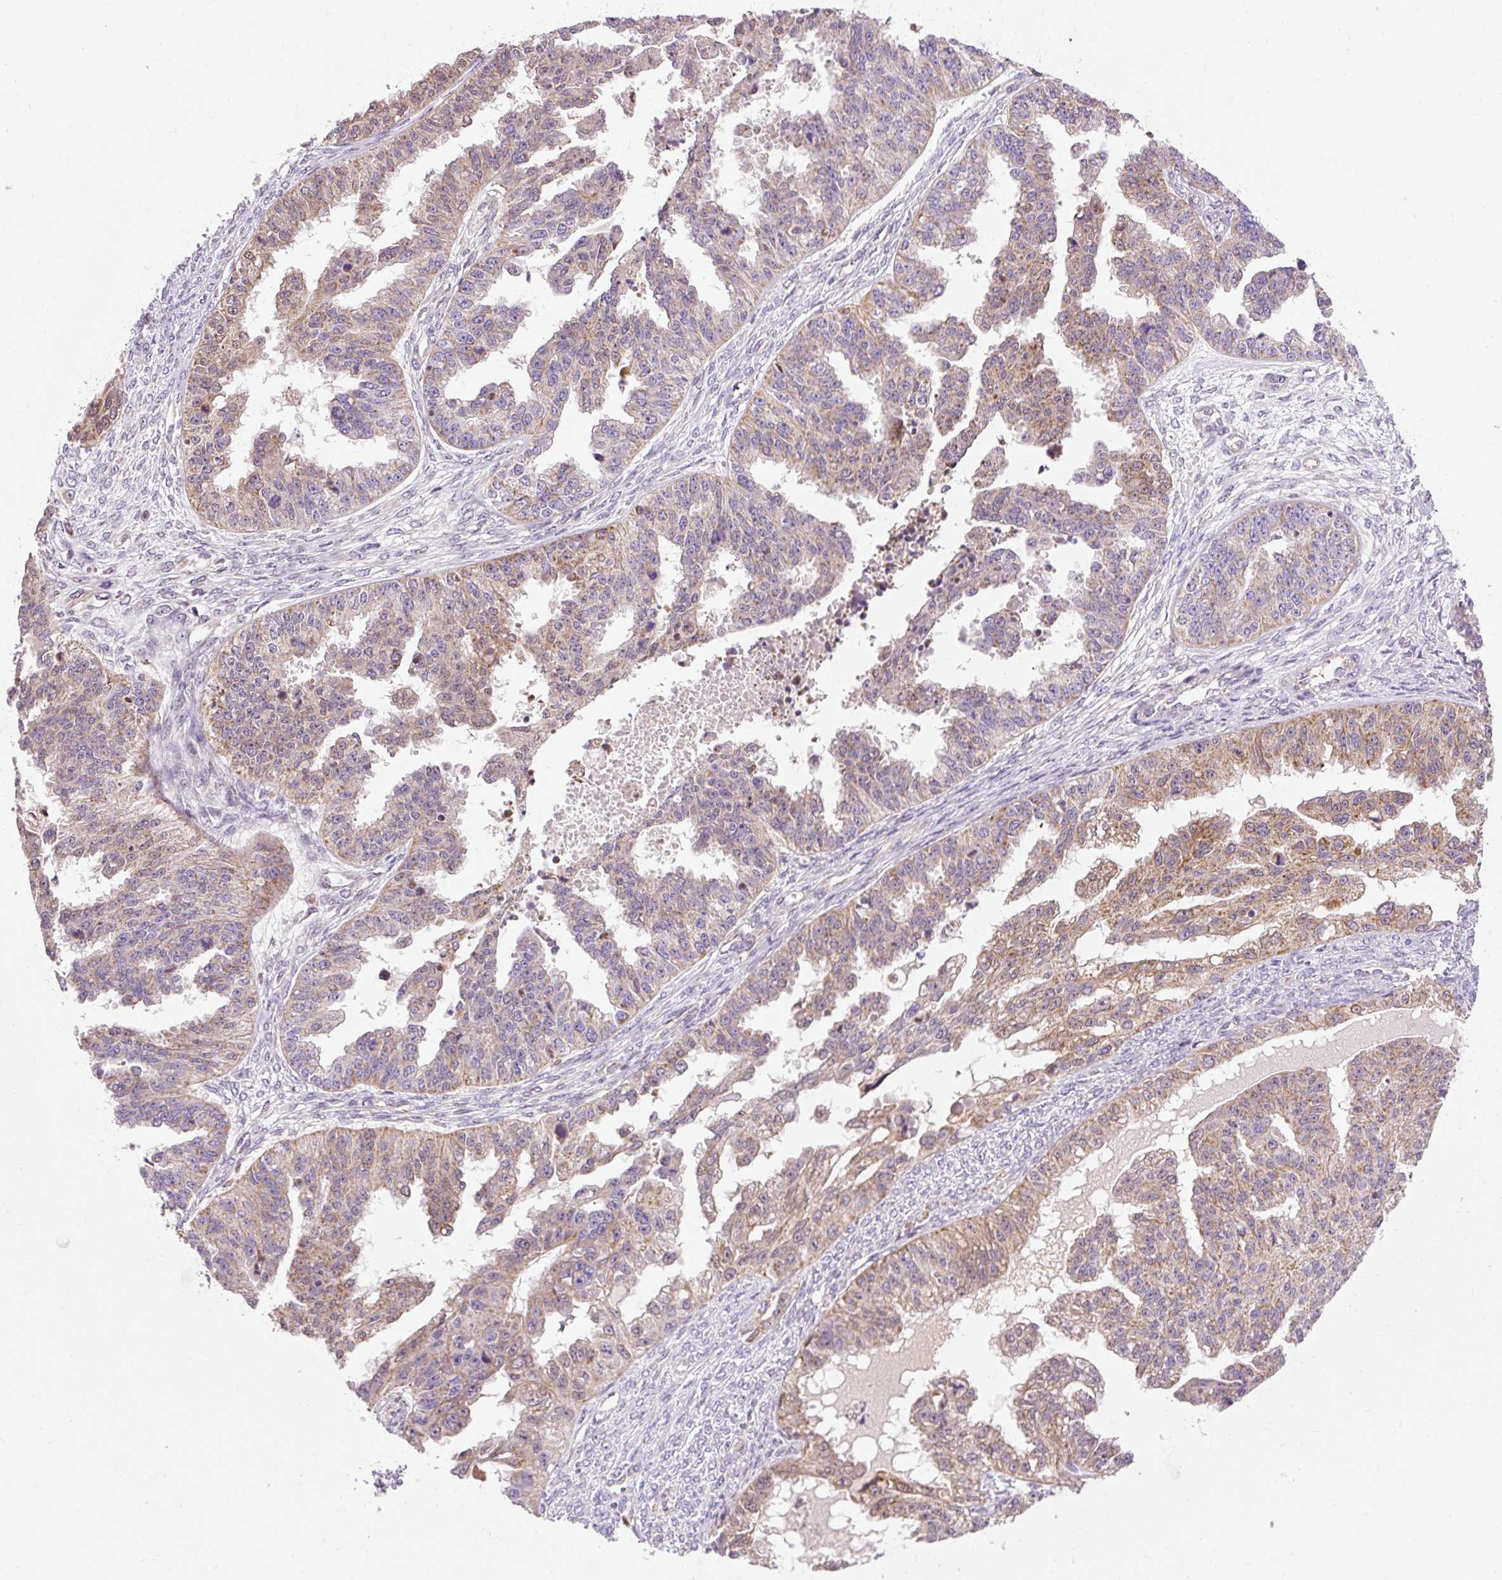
{"staining": {"intensity": "weak", "quantity": ">75%", "location": "cytoplasmic/membranous"}, "tissue": "ovarian cancer", "cell_type": "Tumor cells", "image_type": "cancer", "snomed": [{"axis": "morphology", "description": "Cystadenocarcinoma, serous, NOS"}, {"axis": "topography", "description": "Ovary"}], "caption": "Immunohistochemical staining of ovarian cancer exhibits low levels of weak cytoplasmic/membranous protein positivity in approximately >75% of tumor cells.", "gene": "IMMT", "patient": {"sex": "female", "age": 58}}